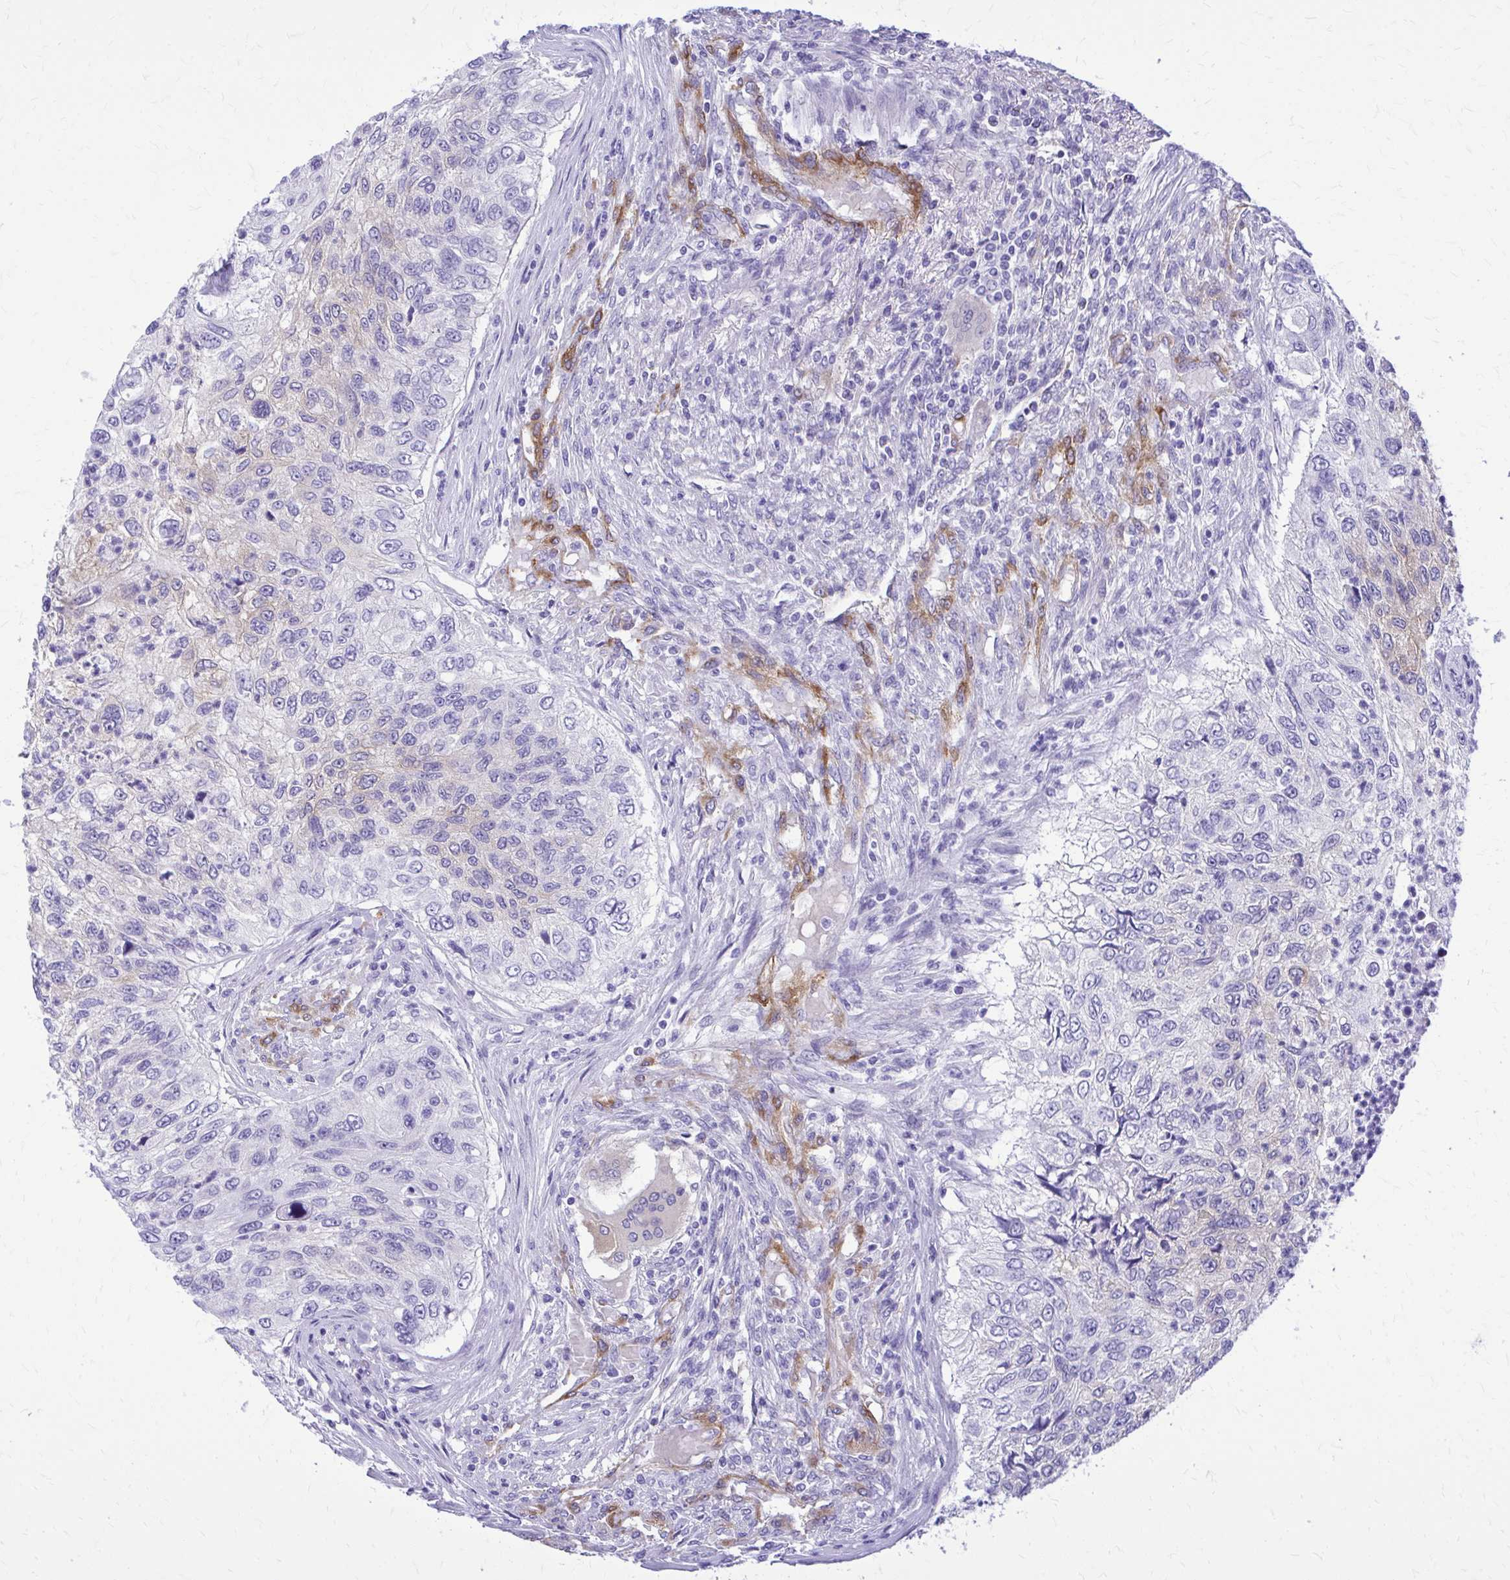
{"staining": {"intensity": "negative", "quantity": "none", "location": "none"}, "tissue": "urothelial cancer", "cell_type": "Tumor cells", "image_type": "cancer", "snomed": [{"axis": "morphology", "description": "Urothelial carcinoma, High grade"}, {"axis": "topography", "description": "Urinary bladder"}], "caption": "A photomicrograph of high-grade urothelial carcinoma stained for a protein reveals no brown staining in tumor cells. (DAB (3,3'-diaminobenzidine) immunohistochemistry with hematoxylin counter stain).", "gene": "EPB41L1", "patient": {"sex": "female", "age": 60}}